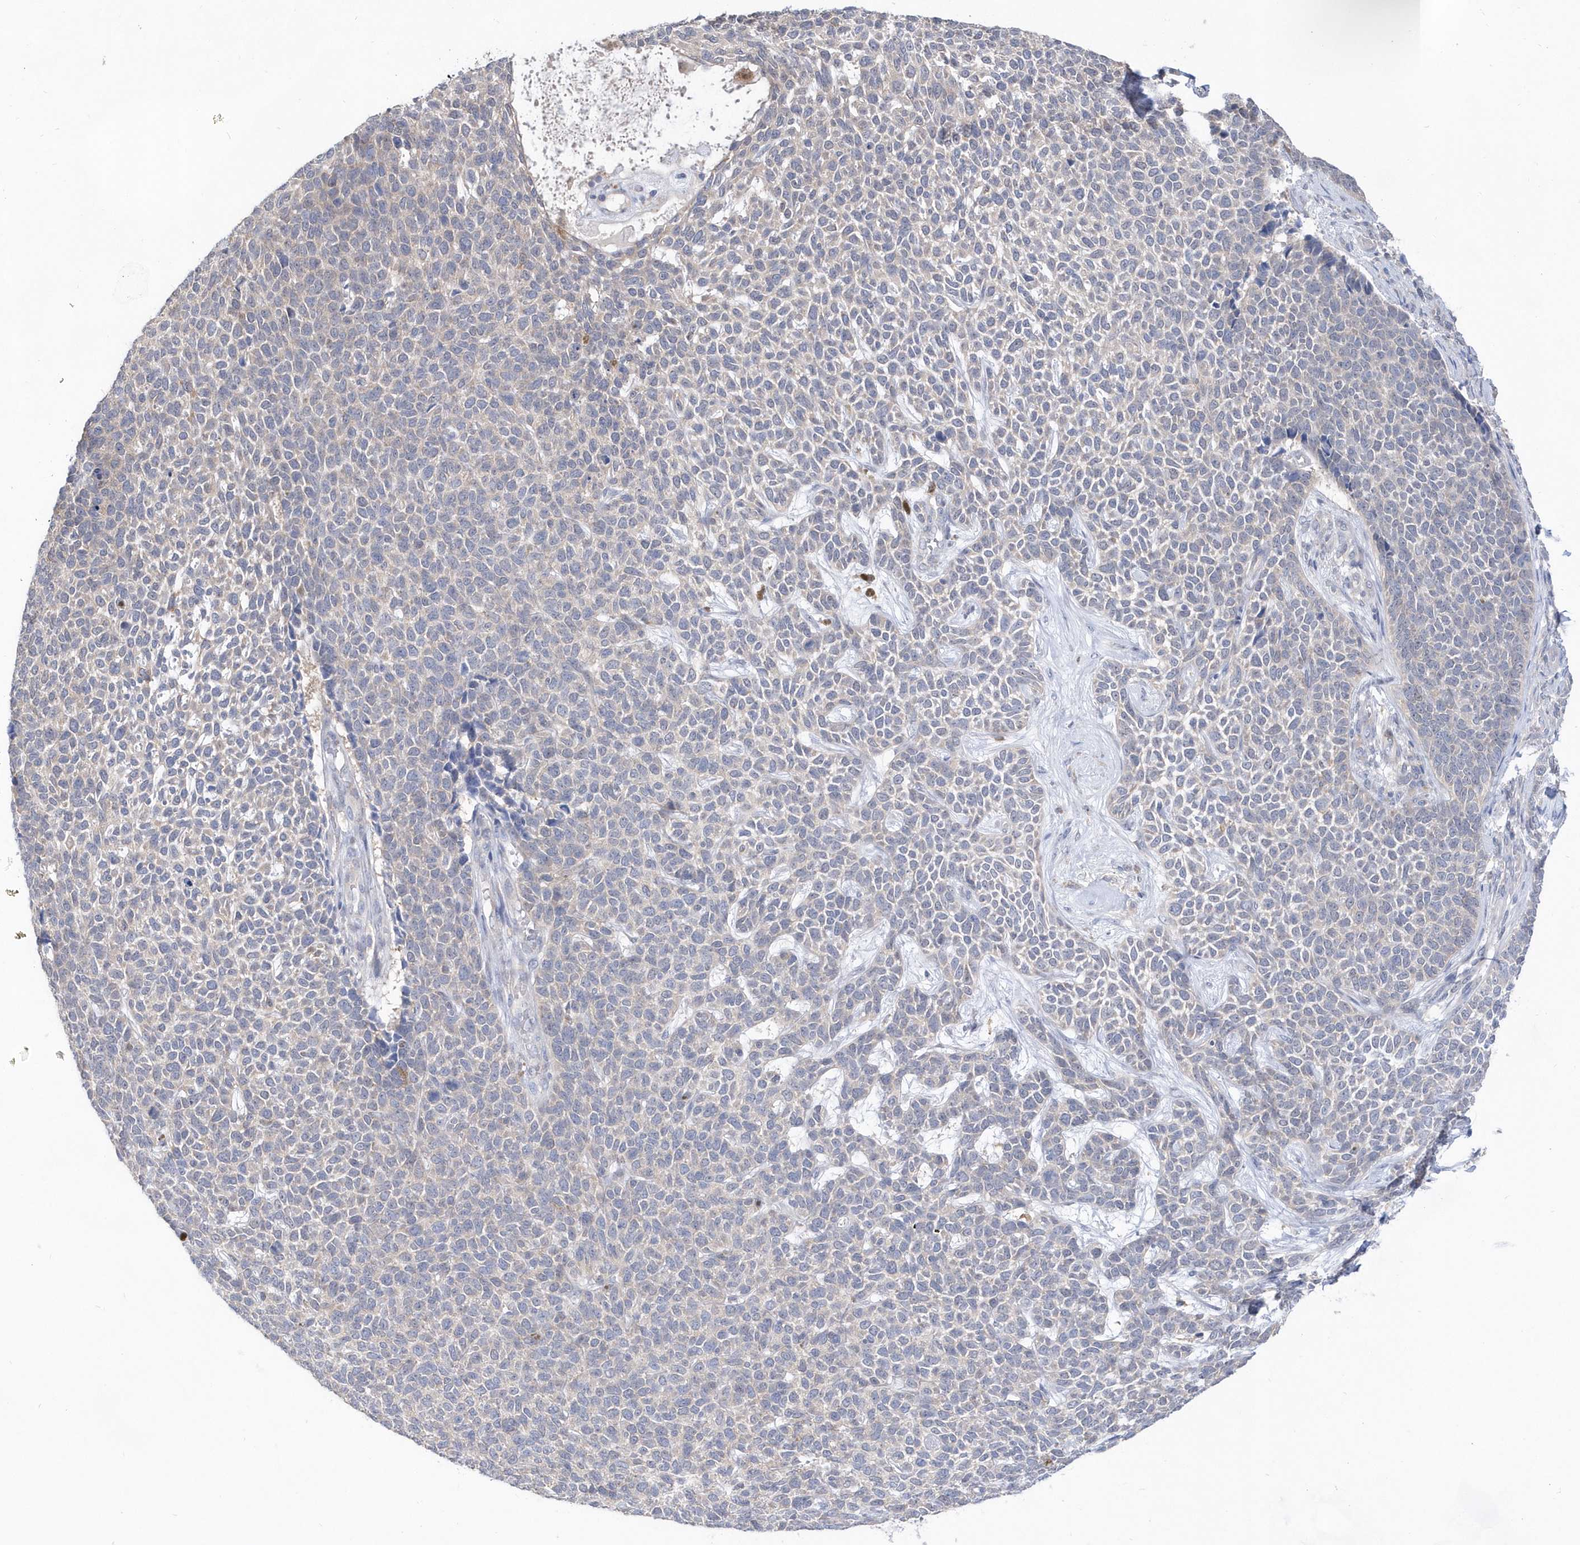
{"staining": {"intensity": "negative", "quantity": "none", "location": "none"}, "tissue": "skin cancer", "cell_type": "Tumor cells", "image_type": "cancer", "snomed": [{"axis": "morphology", "description": "Basal cell carcinoma"}, {"axis": "topography", "description": "Skin"}], "caption": "Immunohistochemical staining of human basal cell carcinoma (skin) shows no significant staining in tumor cells. Brightfield microscopy of IHC stained with DAB (3,3'-diaminobenzidine) (brown) and hematoxylin (blue), captured at high magnification.", "gene": "BDH2", "patient": {"sex": "female", "age": 84}}